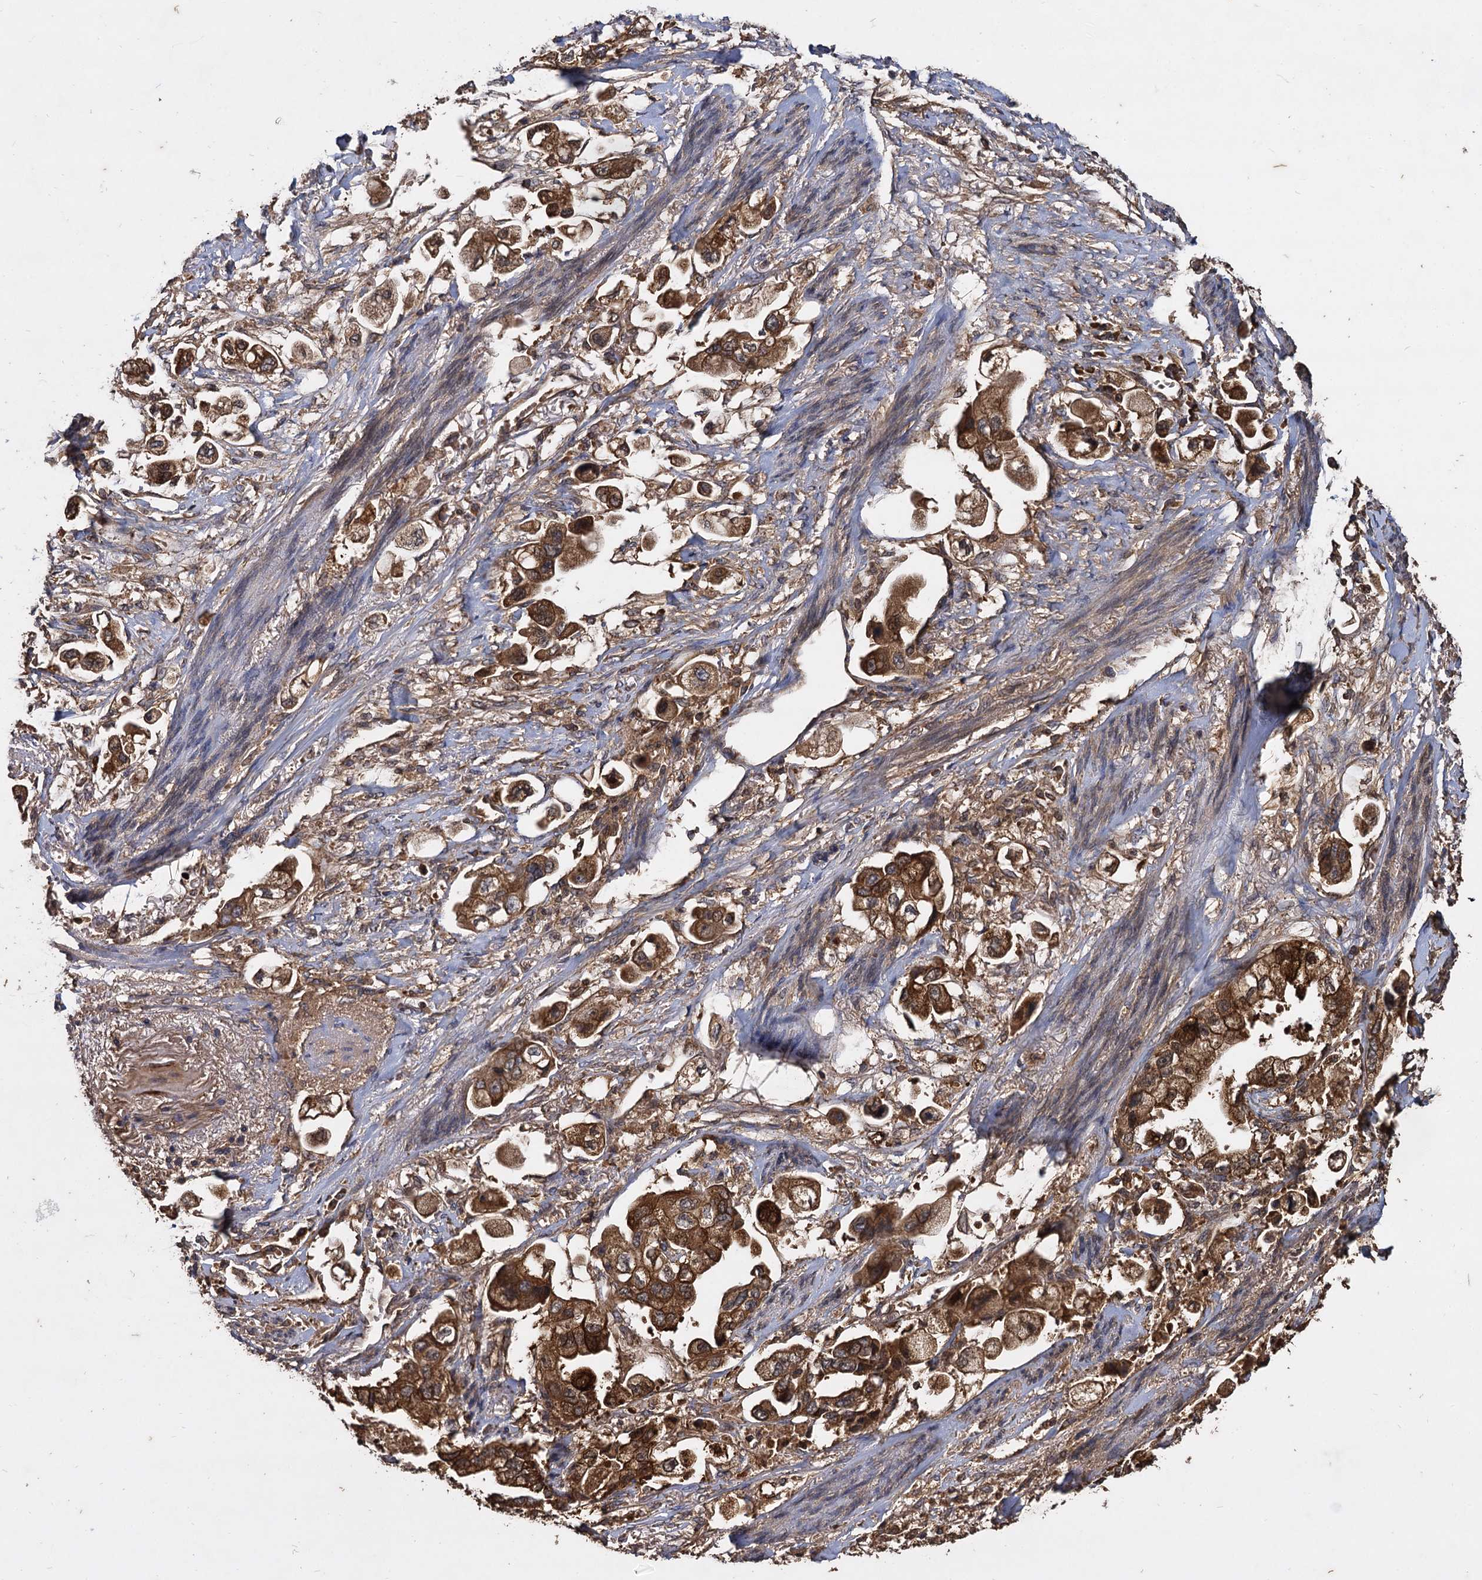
{"staining": {"intensity": "strong", "quantity": ">75%", "location": "cytoplasmic/membranous"}, "tissue": "stomach cancer", "cell_type": "Tumor cells", "image_type": "cancer", "snomed": [{"axis": "morphology", "description": "Adenocarcinoma, NOS"}, {"axis": "topography", "description": "Stomach"}], "caption": "Stomach cancer (adenocarcinoma) stained with DAB immunohistochemistry (IHC) demonstrates high levels of strong cytoplasmic/membranous staining in about >75% of tumor cells.", "gene": "GCLC", "patient": {"sex": "male", "age": 62}}